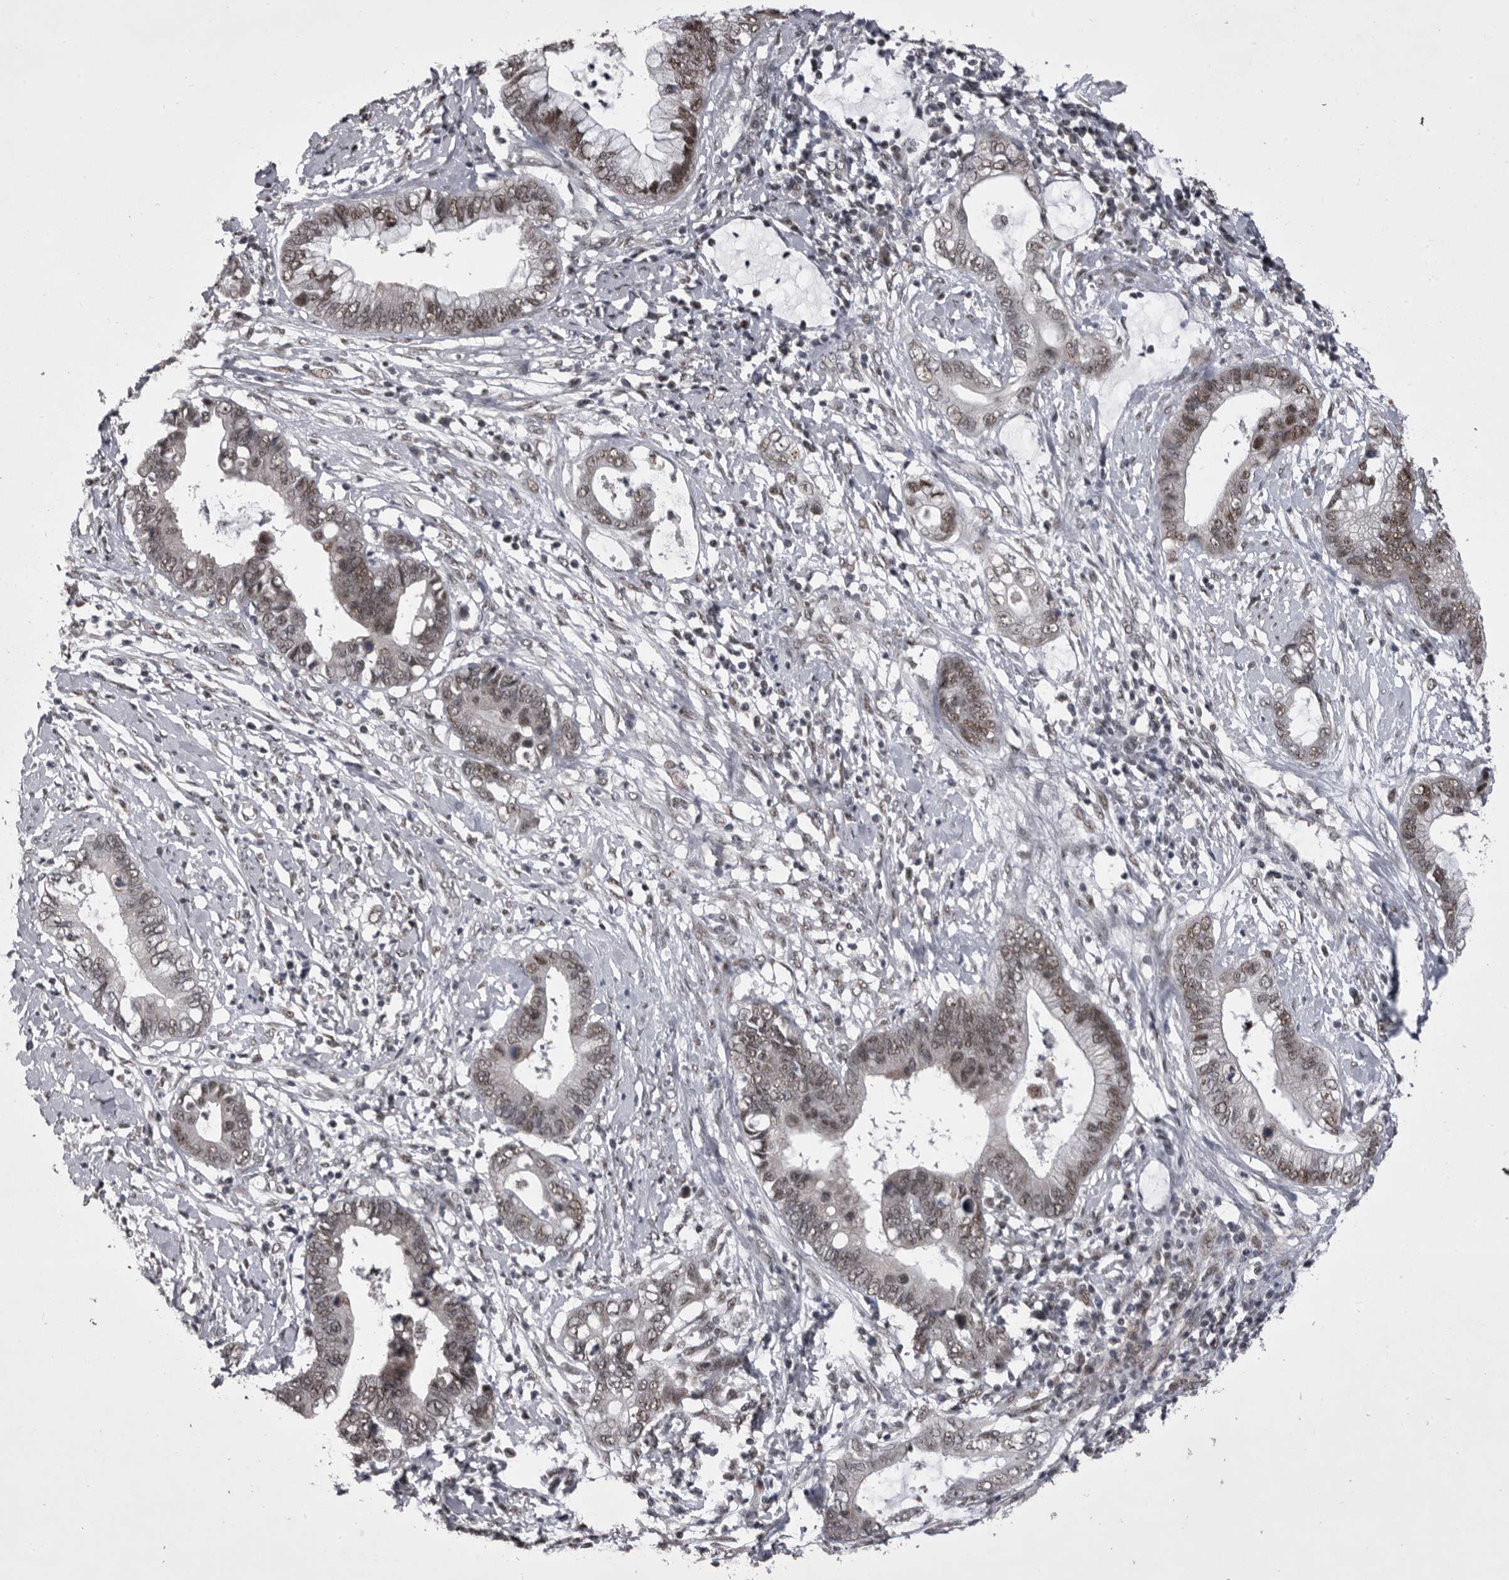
{"staining": {"intensity": "weak", "quantity": "25%-75%", "location": "nuclear"}, "tissue": "cervical cancer", "cell_type": "Tumor cells", "image_type": "cancer", "snomed": [{"axis": "morphology", "description": "Adenocarcinoma, NOS"}, {"axis": "topography", "description": "Cervix"}], "caption": "A low amount of weak nuclear positivity is identified in approximately 25%-75% of tumor cells in cervical adenocarcinoma tissue.", "gene": "PRPF3", "patient": {"sex": "female", "age": 44}}